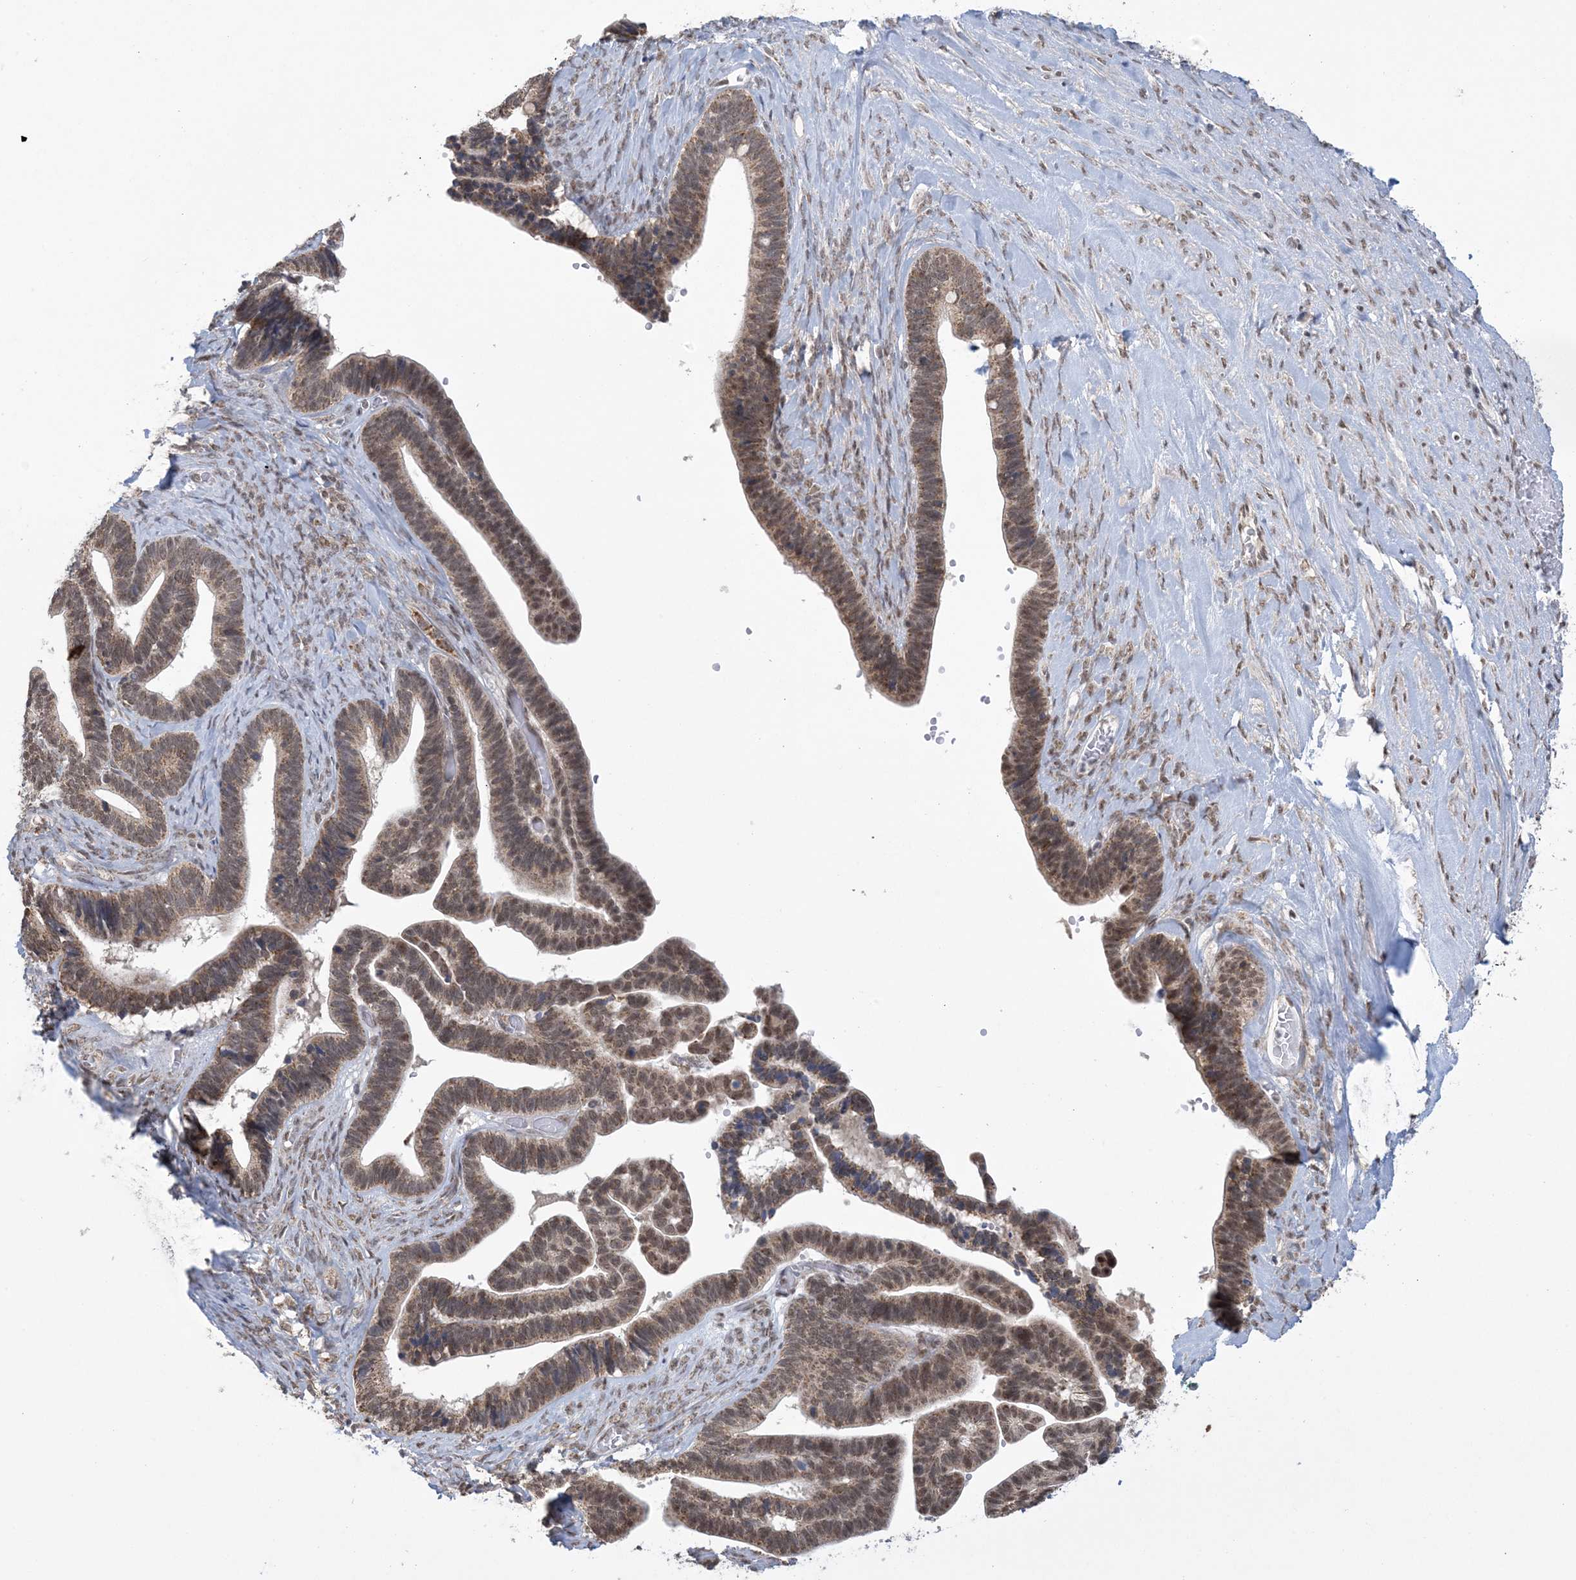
{"staining": {"intensity": "moderate", "quantity": ">75%", "location": "cytoplasmic/membranous,nuclear"}, "tissue": "ovarian cancer", "cell_type": "Tumor cells", "image_type": "cancer", "snomed": [{"axis": "morphology", "description": "Cystadenocarcinoma, serous, NOS"}, {"axis": "topography", "description": "Ovary"}], "caption": "Brown immunohistochemical staining in ovarian cancer (serous cystadenocarcinoma) exhibits moderate cytoplasmic/membranous and nuclear staining in approximately >75% of tumor cells. Nuclei are stained in blue.", "gene": "TRMT10C", "patient": {"sex": "female", "age": 56}}